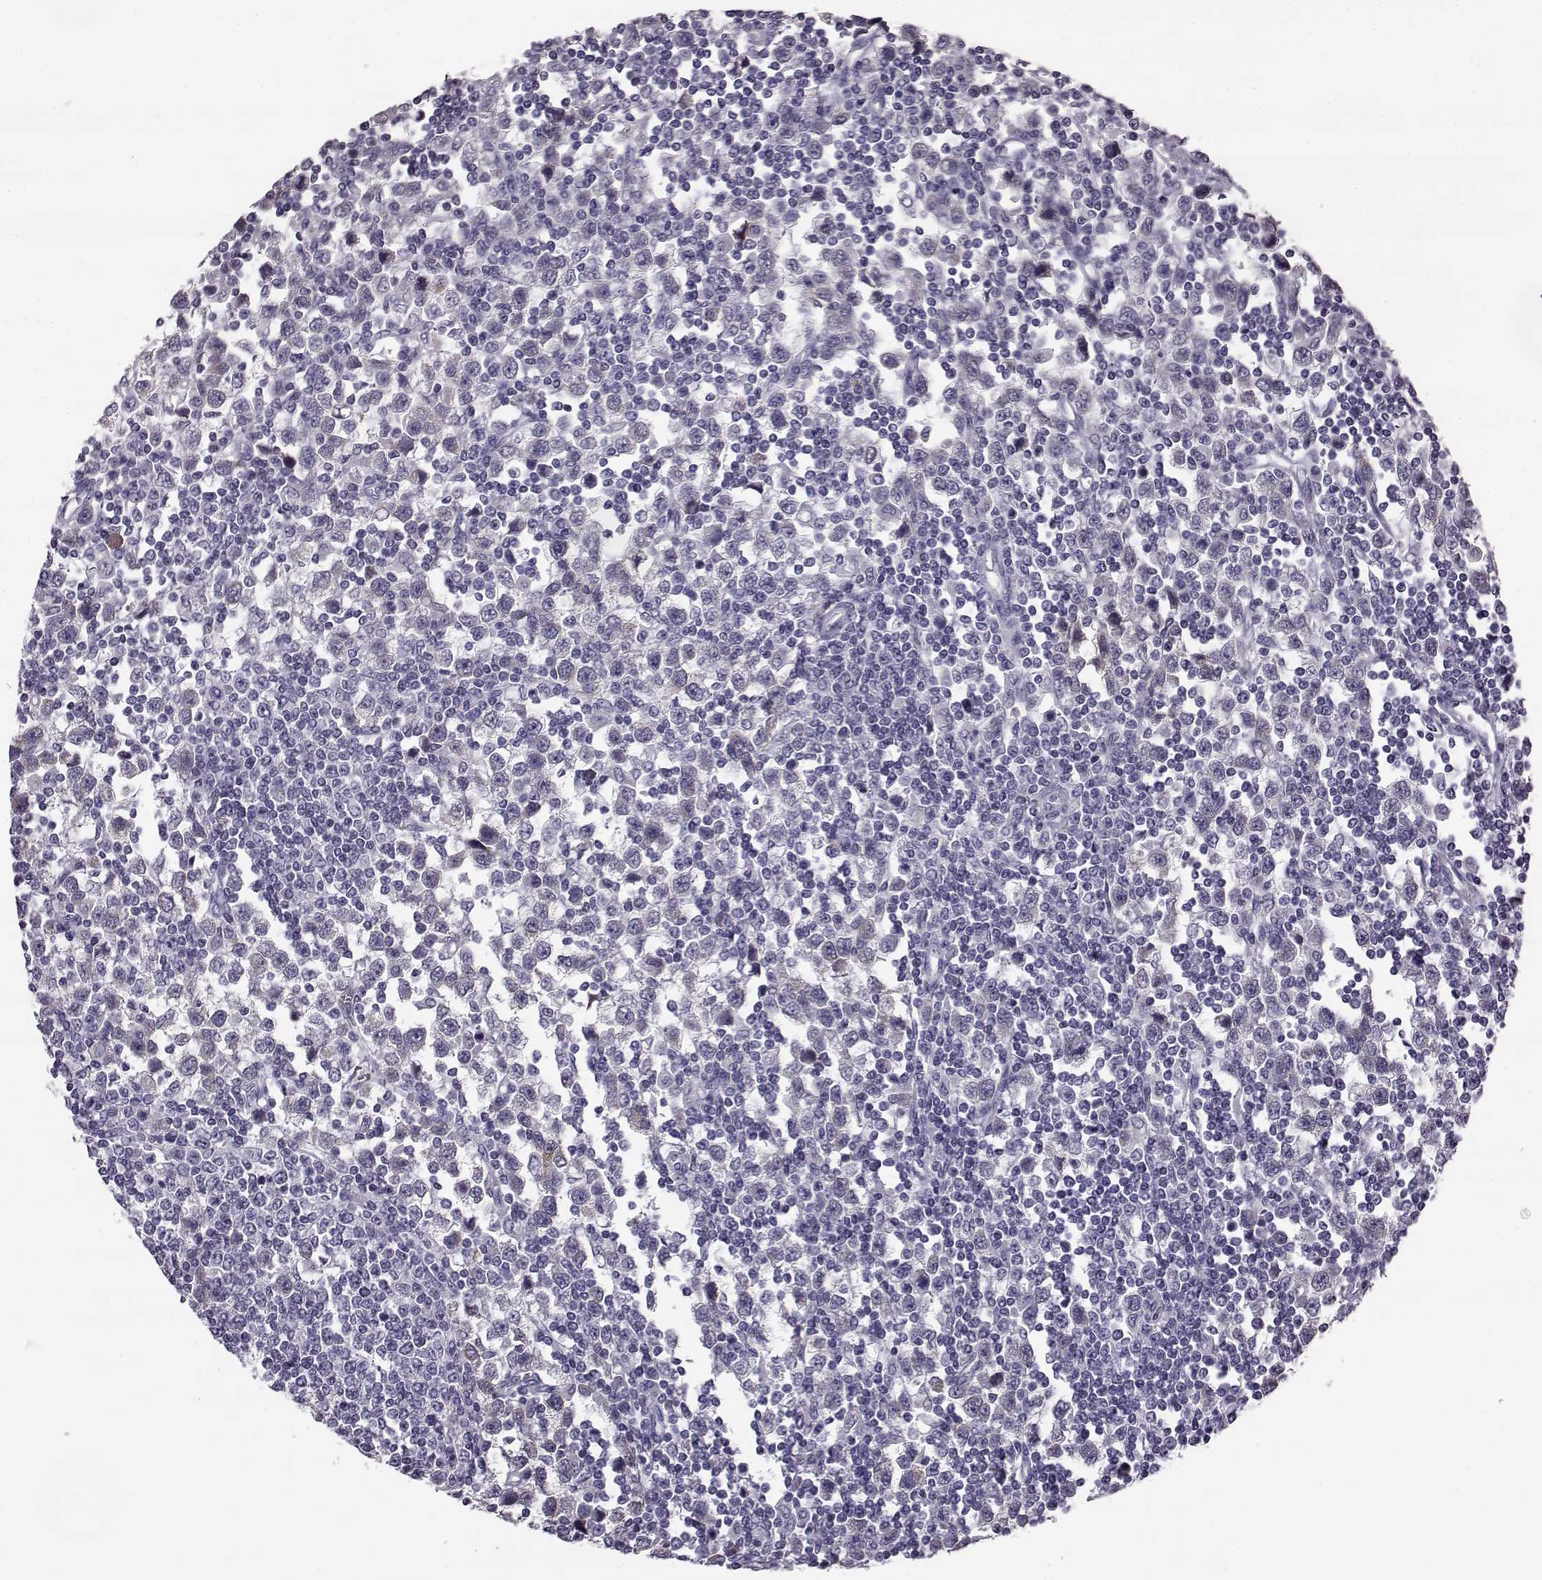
{"staining": {"intensity": "negative", "quantity": "none", "location": "none"}, "tissue": "testis cancer", "cell_type": "Tumor cells", "image_type": "cancer", "snomed": [{"axis": "morphology", "description": "Seminoma, NOS"}, {"axis": "topography", "description": "Testis"}], "caption": "Human testis seminoma stained for a protein using immunohistochemistry demonstrates no positivity in tumor cells.", "gene": "ODAD4", "patient": {"sex": "male", "age": 34}}